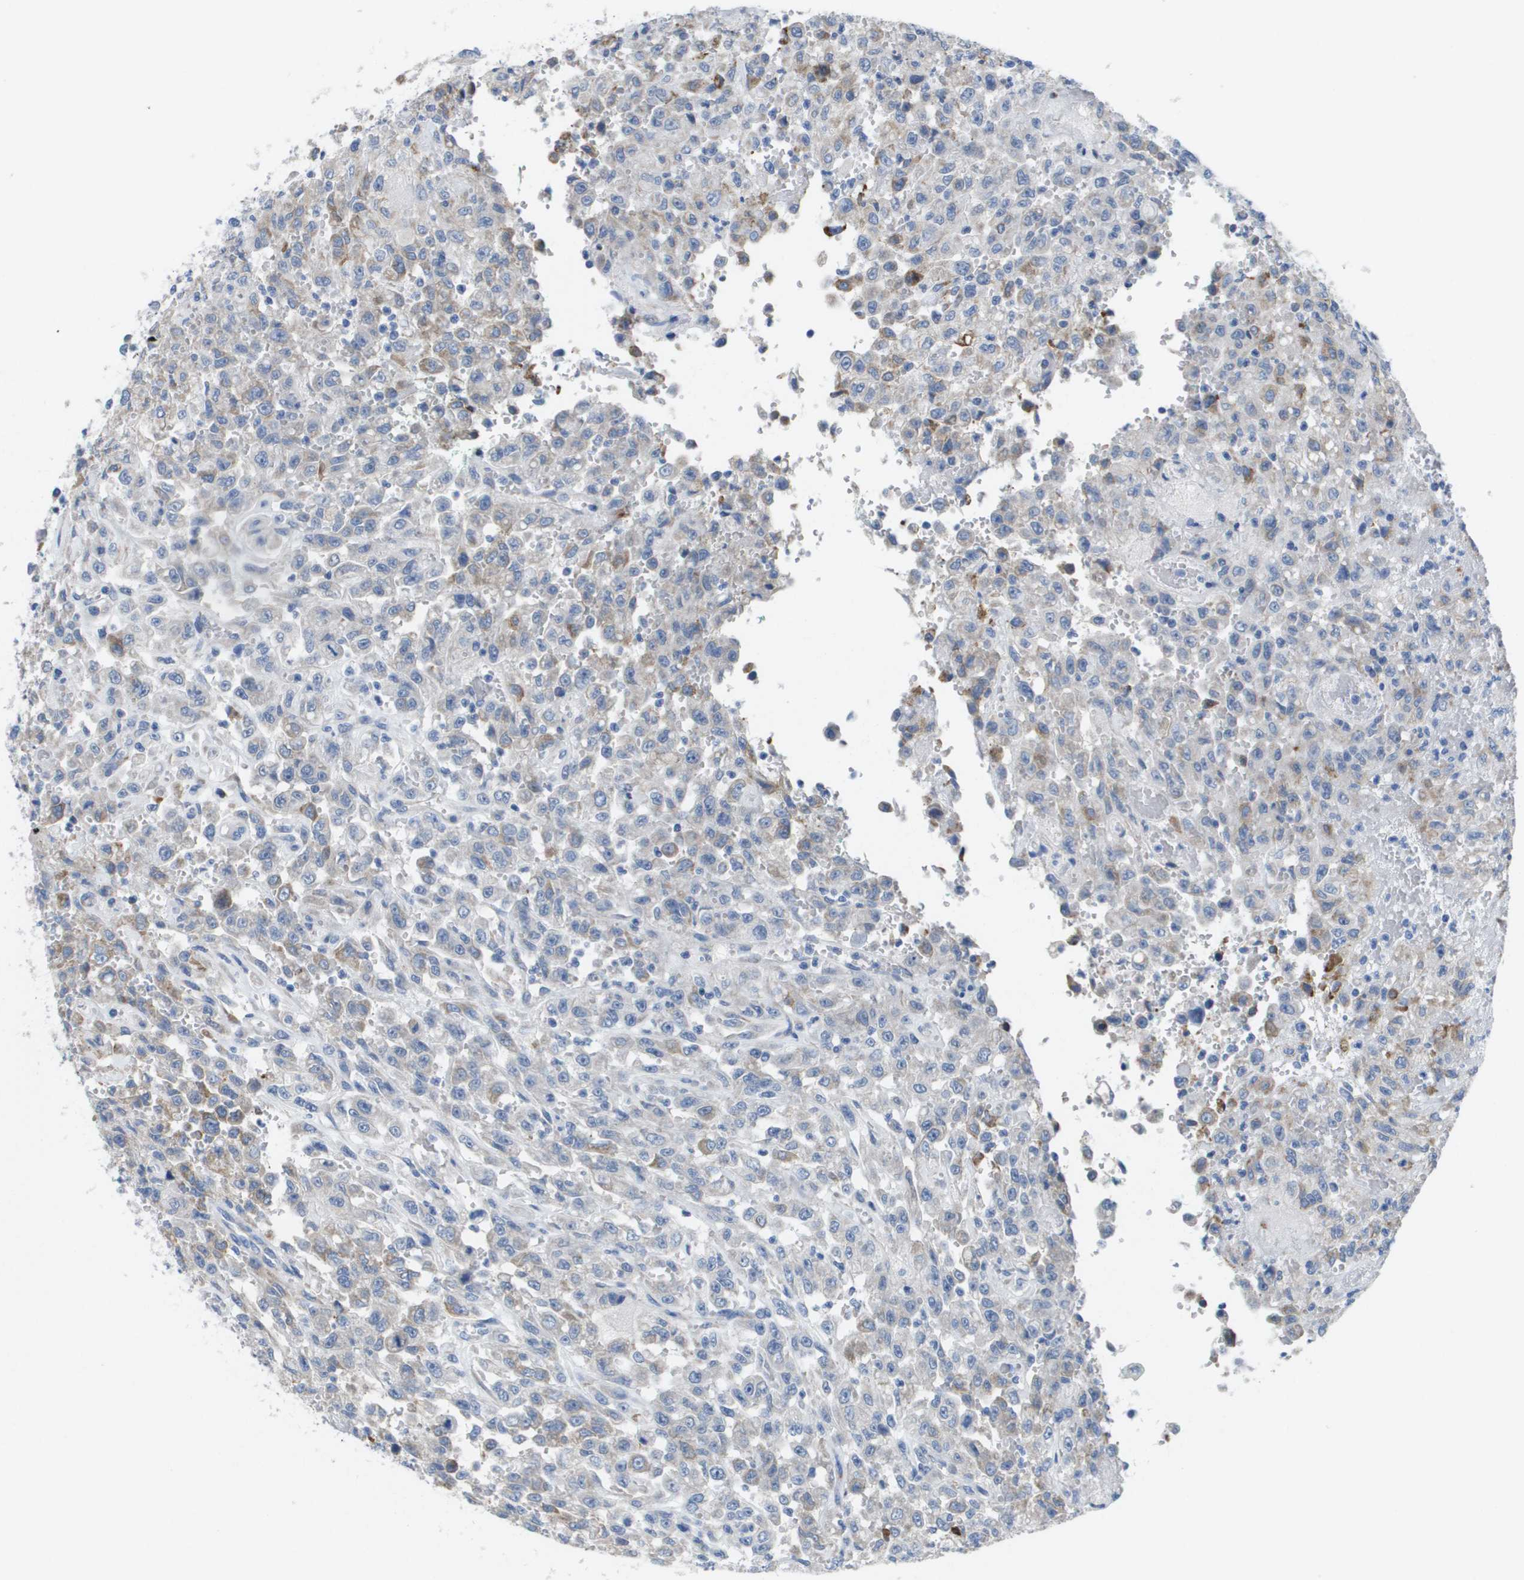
{"staining": {"intensity": "weak", "quantity": "<25%", "location": "cytoplasmic/membranous"}, "tissue": "urothelial cancer", "cell_type": "Tumor cells", "image_type": "cancer", "snomed": [{"axis": "morphology", "description": "Urothelial carcinoma, High grade"}, {"axis": "topography", "description": "Urinary bladder"}], "caption": "Immunohistochemical staining of urothelial cancer reveals no significant staining in tumor cells. (IHC, brightfield microscopy, high magnification).", "gene": "CD3G", "patient": {"sex": "male", "age": 46}}